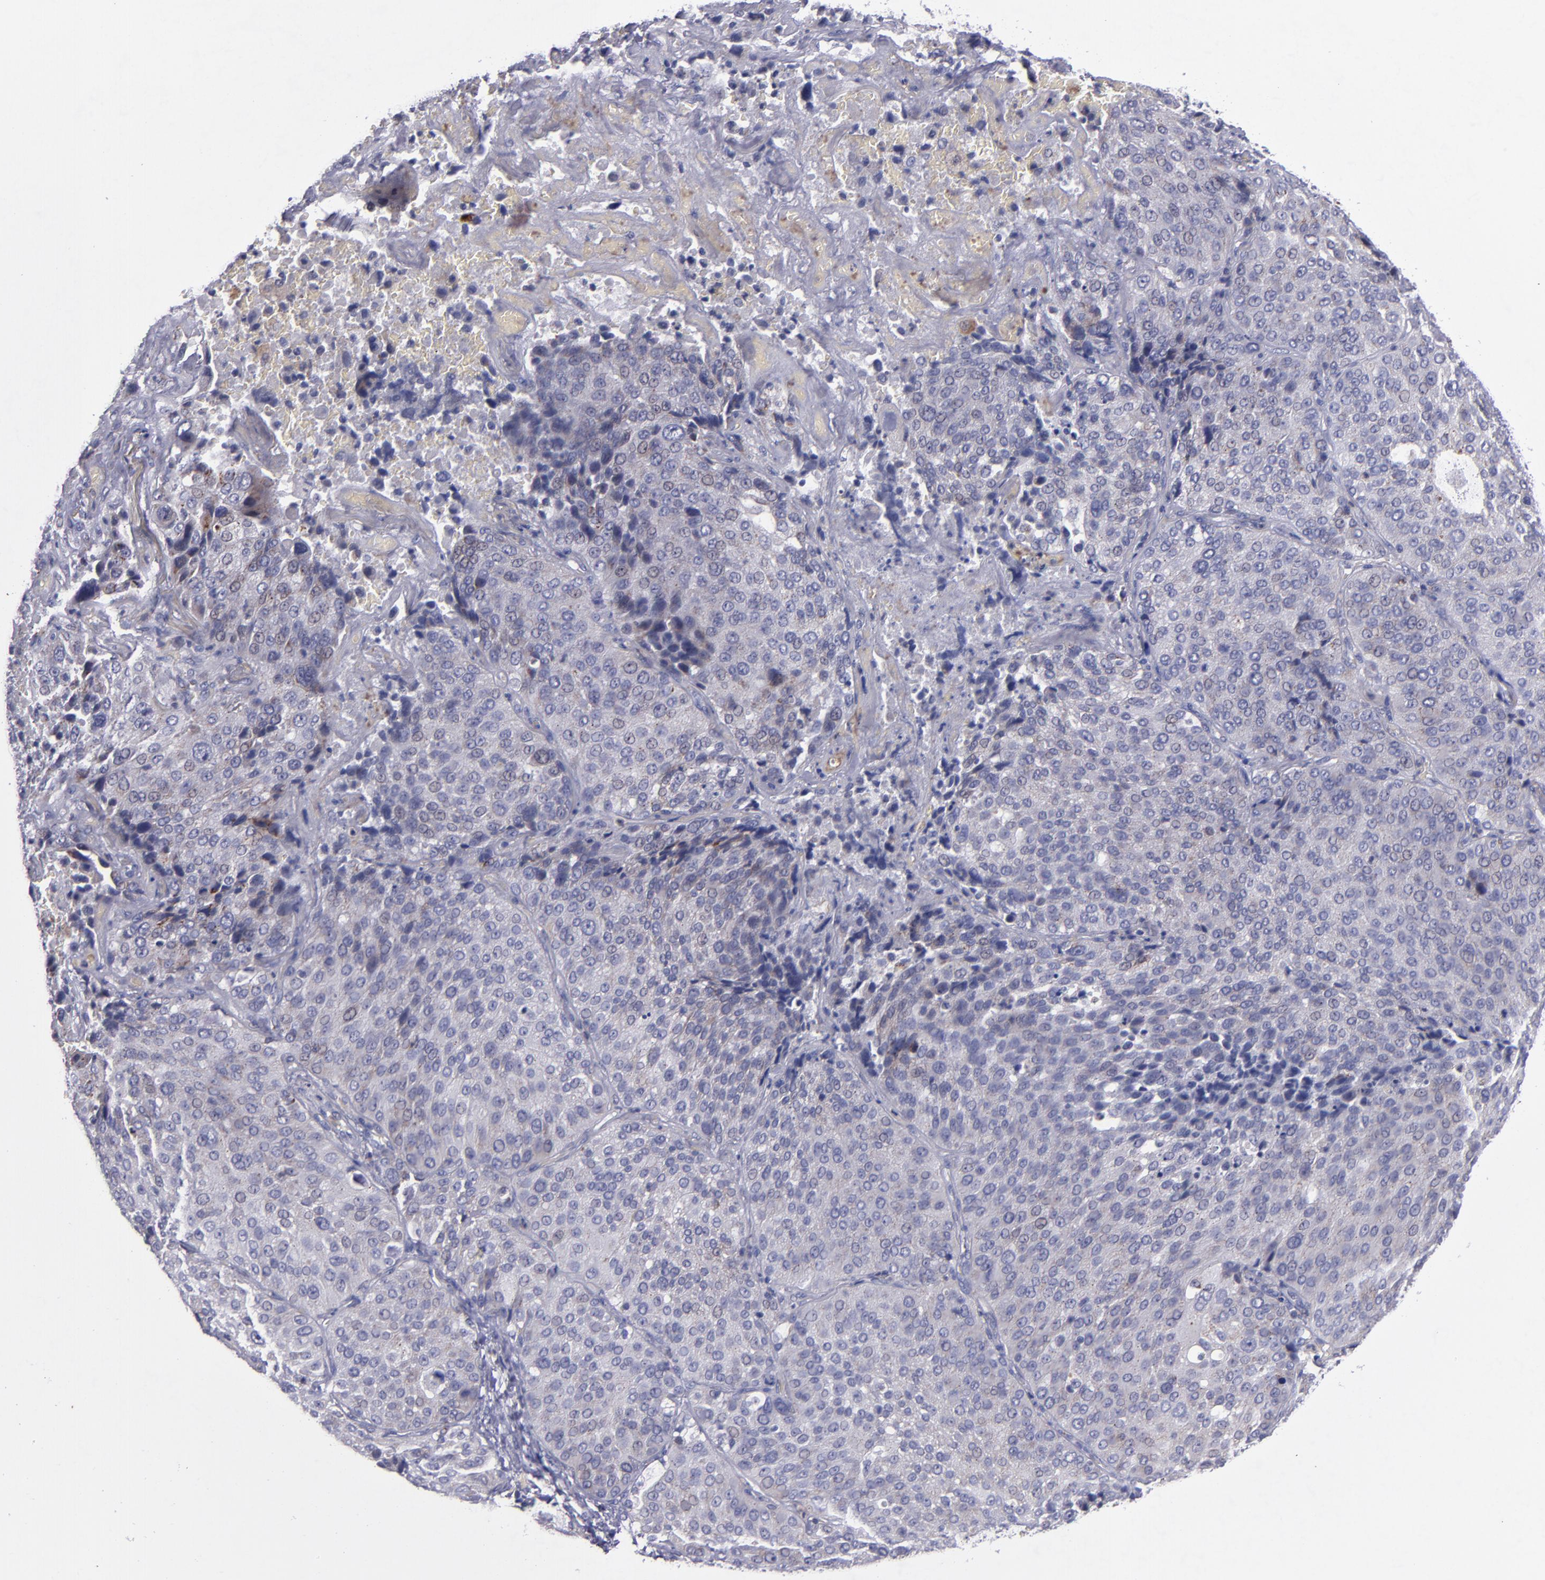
{"staining": {"intensity": "weak", "quantity": "<25%", "location": "cytoplasmic/membranous"}, "tissue": "lung cancer", "cell_type": "Tumor cells", "image_type": "cancer", "snomed": [{"axis": "morphology", "description": "Squamous cell carcinoma, NOS"}, {"axis": "topography", "description": "Lung"}], "caption": "The immunohistochemistry micrograph has no significant staining in tumor cells of squamous cell carcinoma (lung) tissue. (Brightfield microscopy of DAB immunohistochemistry (IHC) at high magnification).", "gene": "RAB41", "patient": {"sex": "male", "age": 54}}